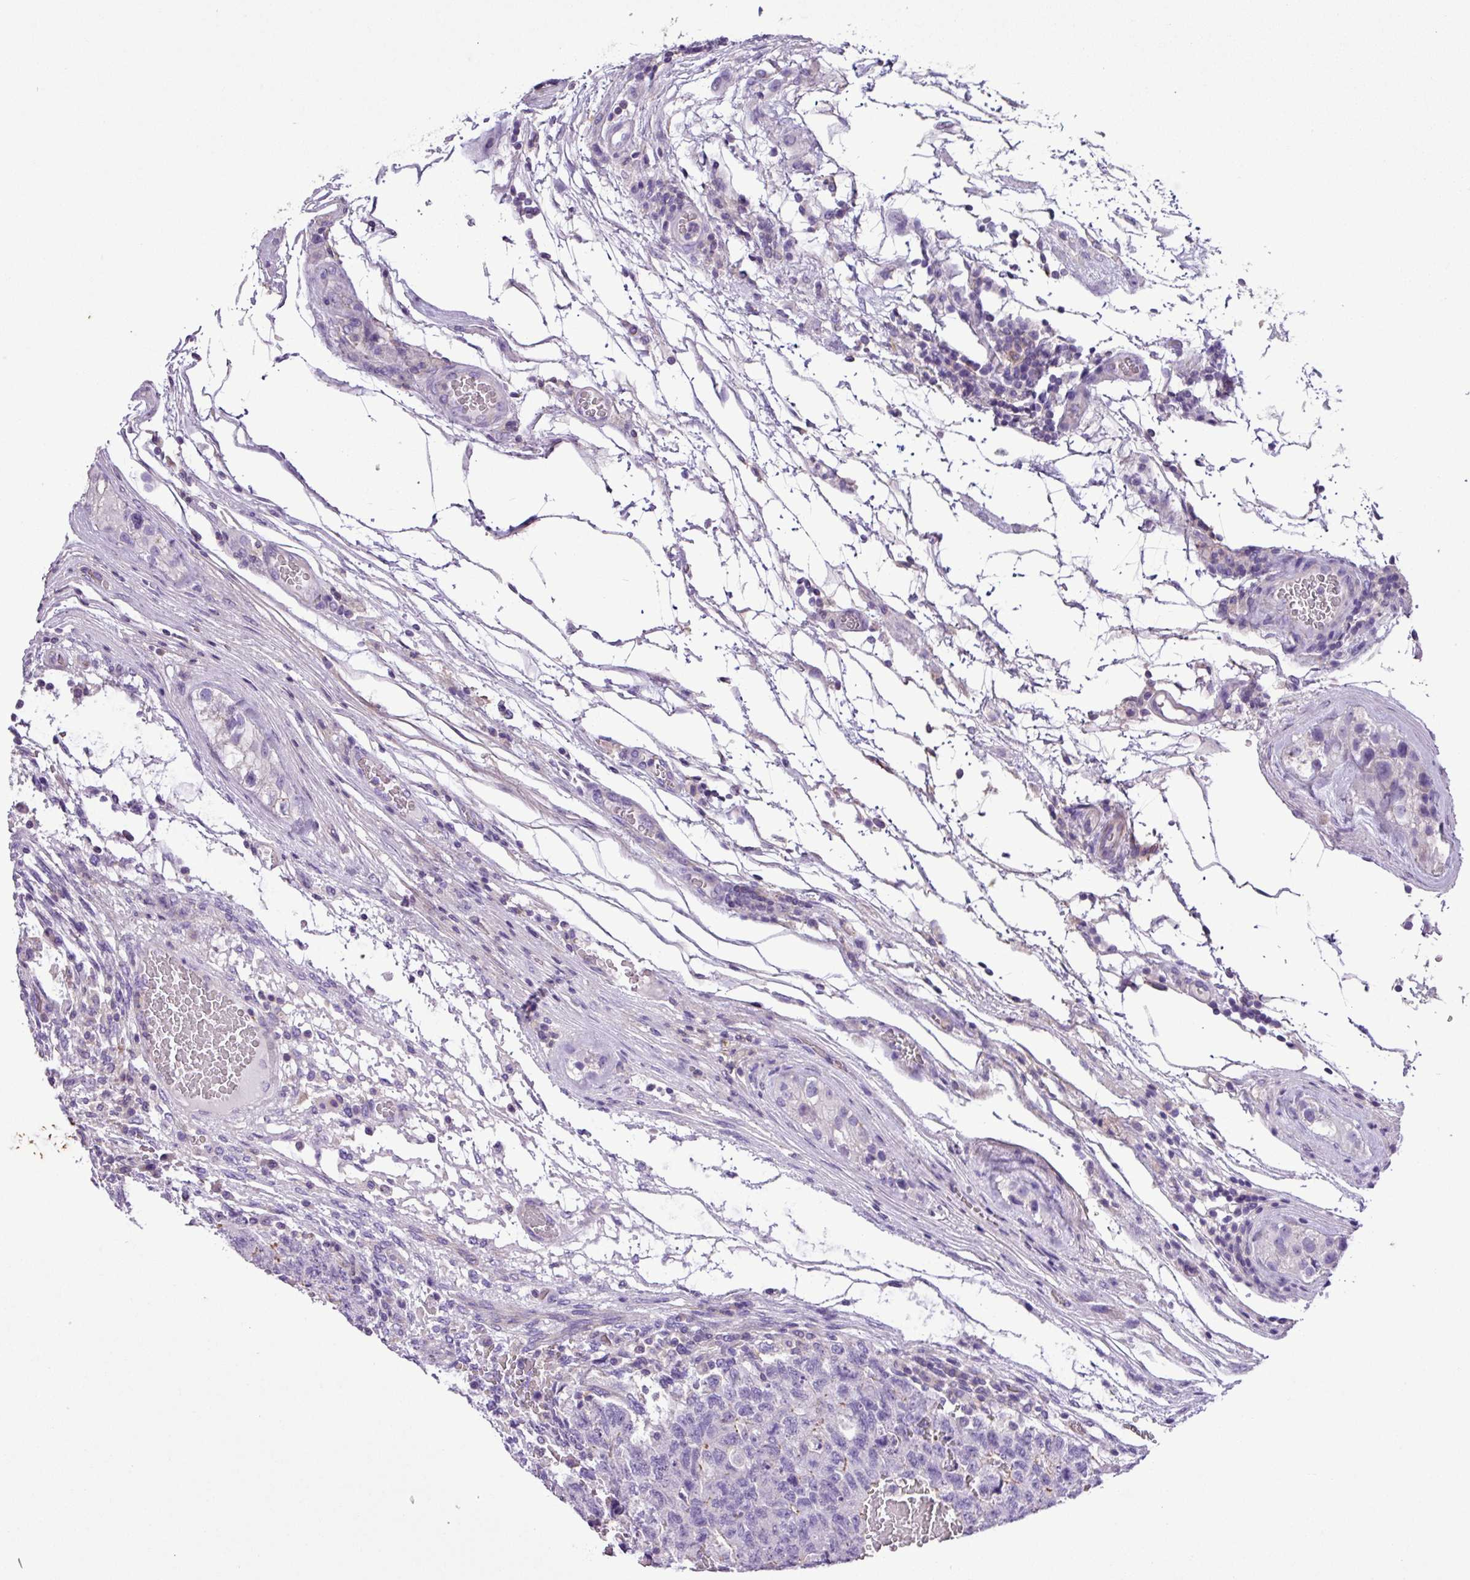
{"staining": {"intensity": "negative", "quantity": "none", "location": "none"}, "tissue": "testis cancer", "cell_type": "Tumor cells", "image_type": "cancer", "snomed": [{"axis": "morphology", "description": "Normal tissue, NOS"}, {"axis": "morphology", "description": "Carcinoma, Embryonal, NOS"}, {"axis": "topography", "description": "Testis"}], "caption": "The IHC photomicrograph has no significant expression in tumor cells of testis cancer (embryonal carcinoma) tissue.", "gene": "ZNF334", "patient": {"sex": "male", "age": 36}}